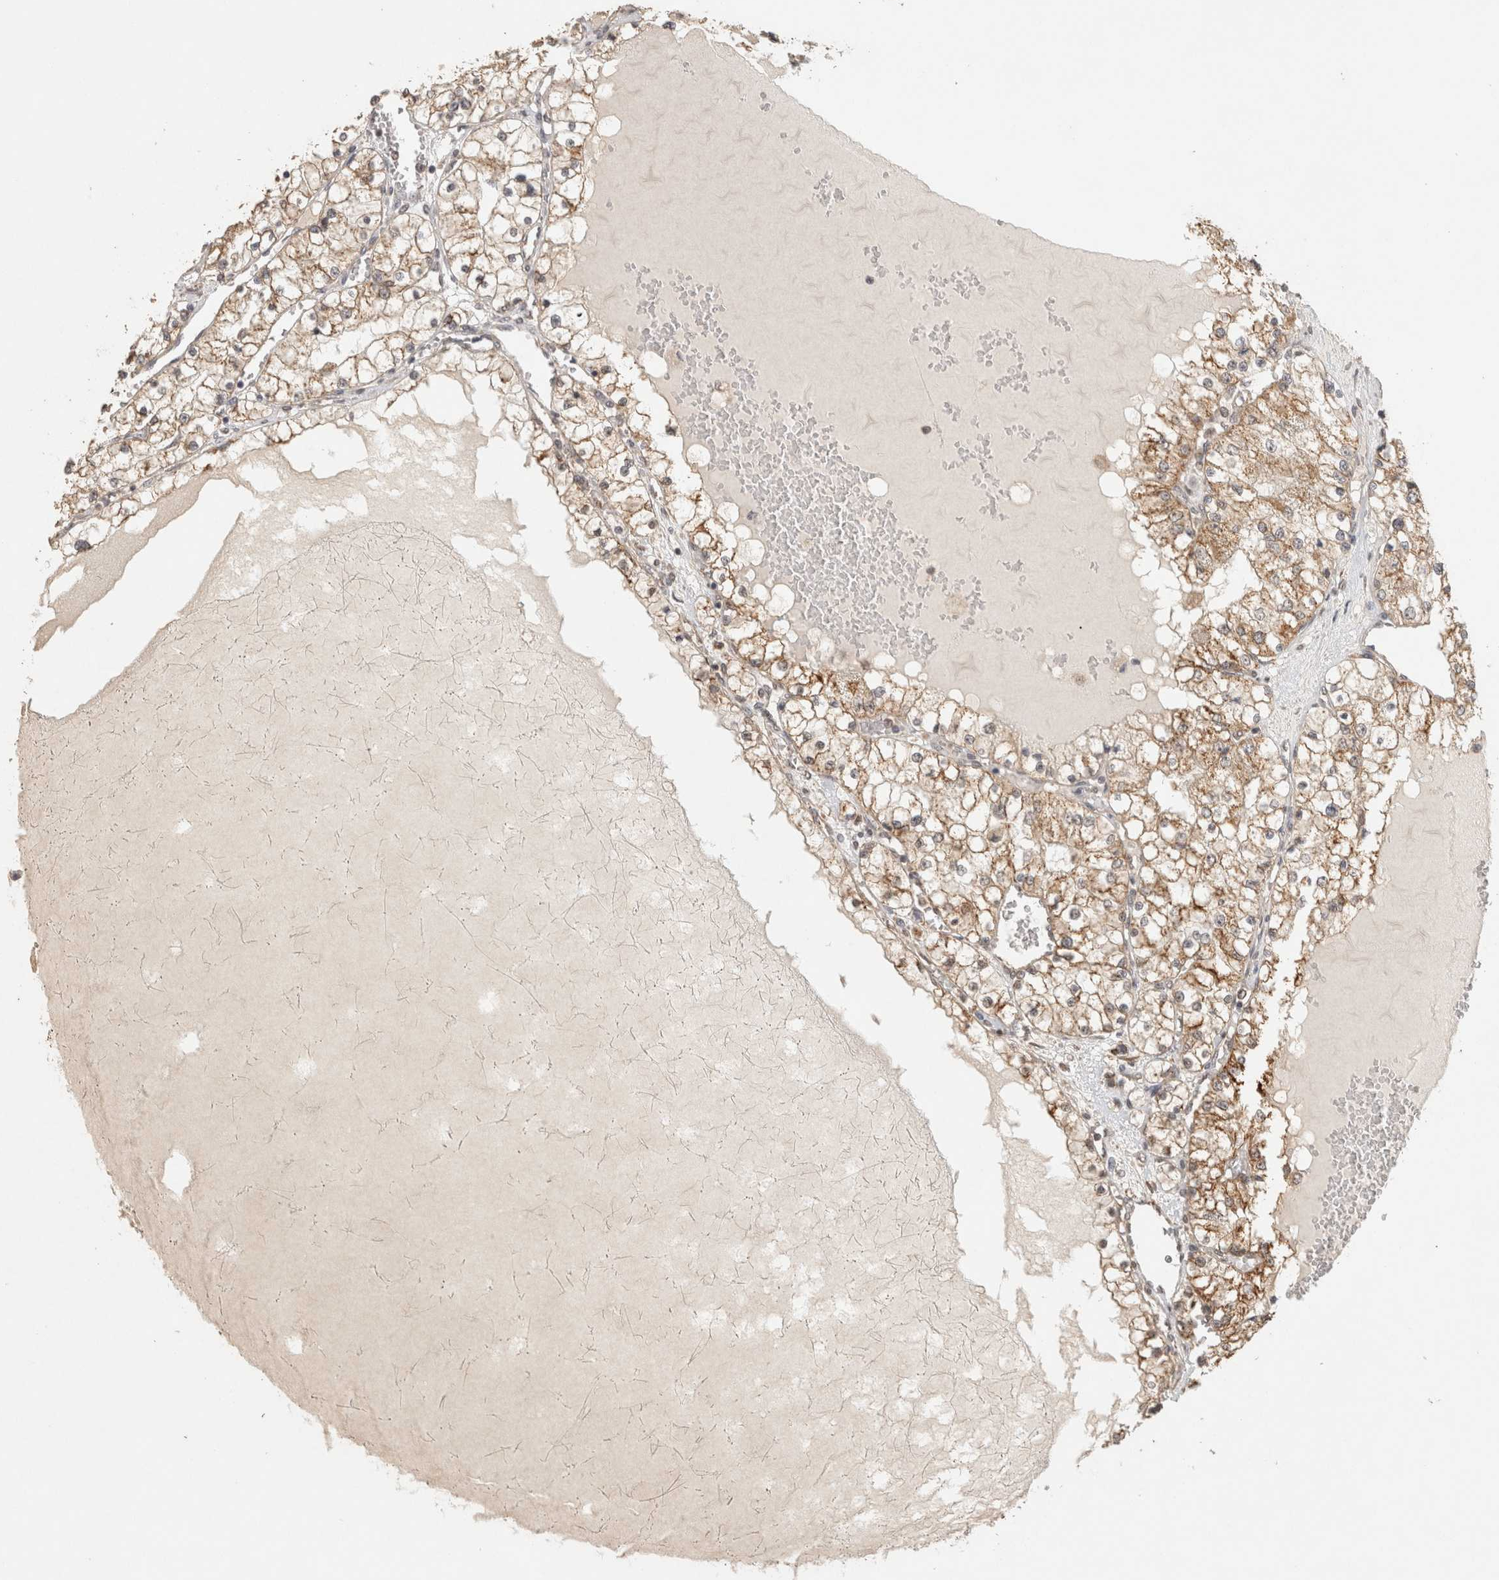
{"staining": {"intensity": "moderate", "quantity": ">75%", "location": "cytoplasmic/membranous"}, "tissue": "renal cancer", "cell_type": "Tumor cells", "image_type": "cancer", "snomed": [{"axis": "morphology", "description": "Adenocarcinoma, NOS"}, {"axis": "topography", "description": "Kidney"}], "caption": "Human renal adenocarcinoma stained for a protein (brown) displays moderate cytoplasmic/membranous positive positivity in approximately >75% of tumor cells.", "gene": "BNIP3L", "patient": {"sex": "male", "age": 68}}